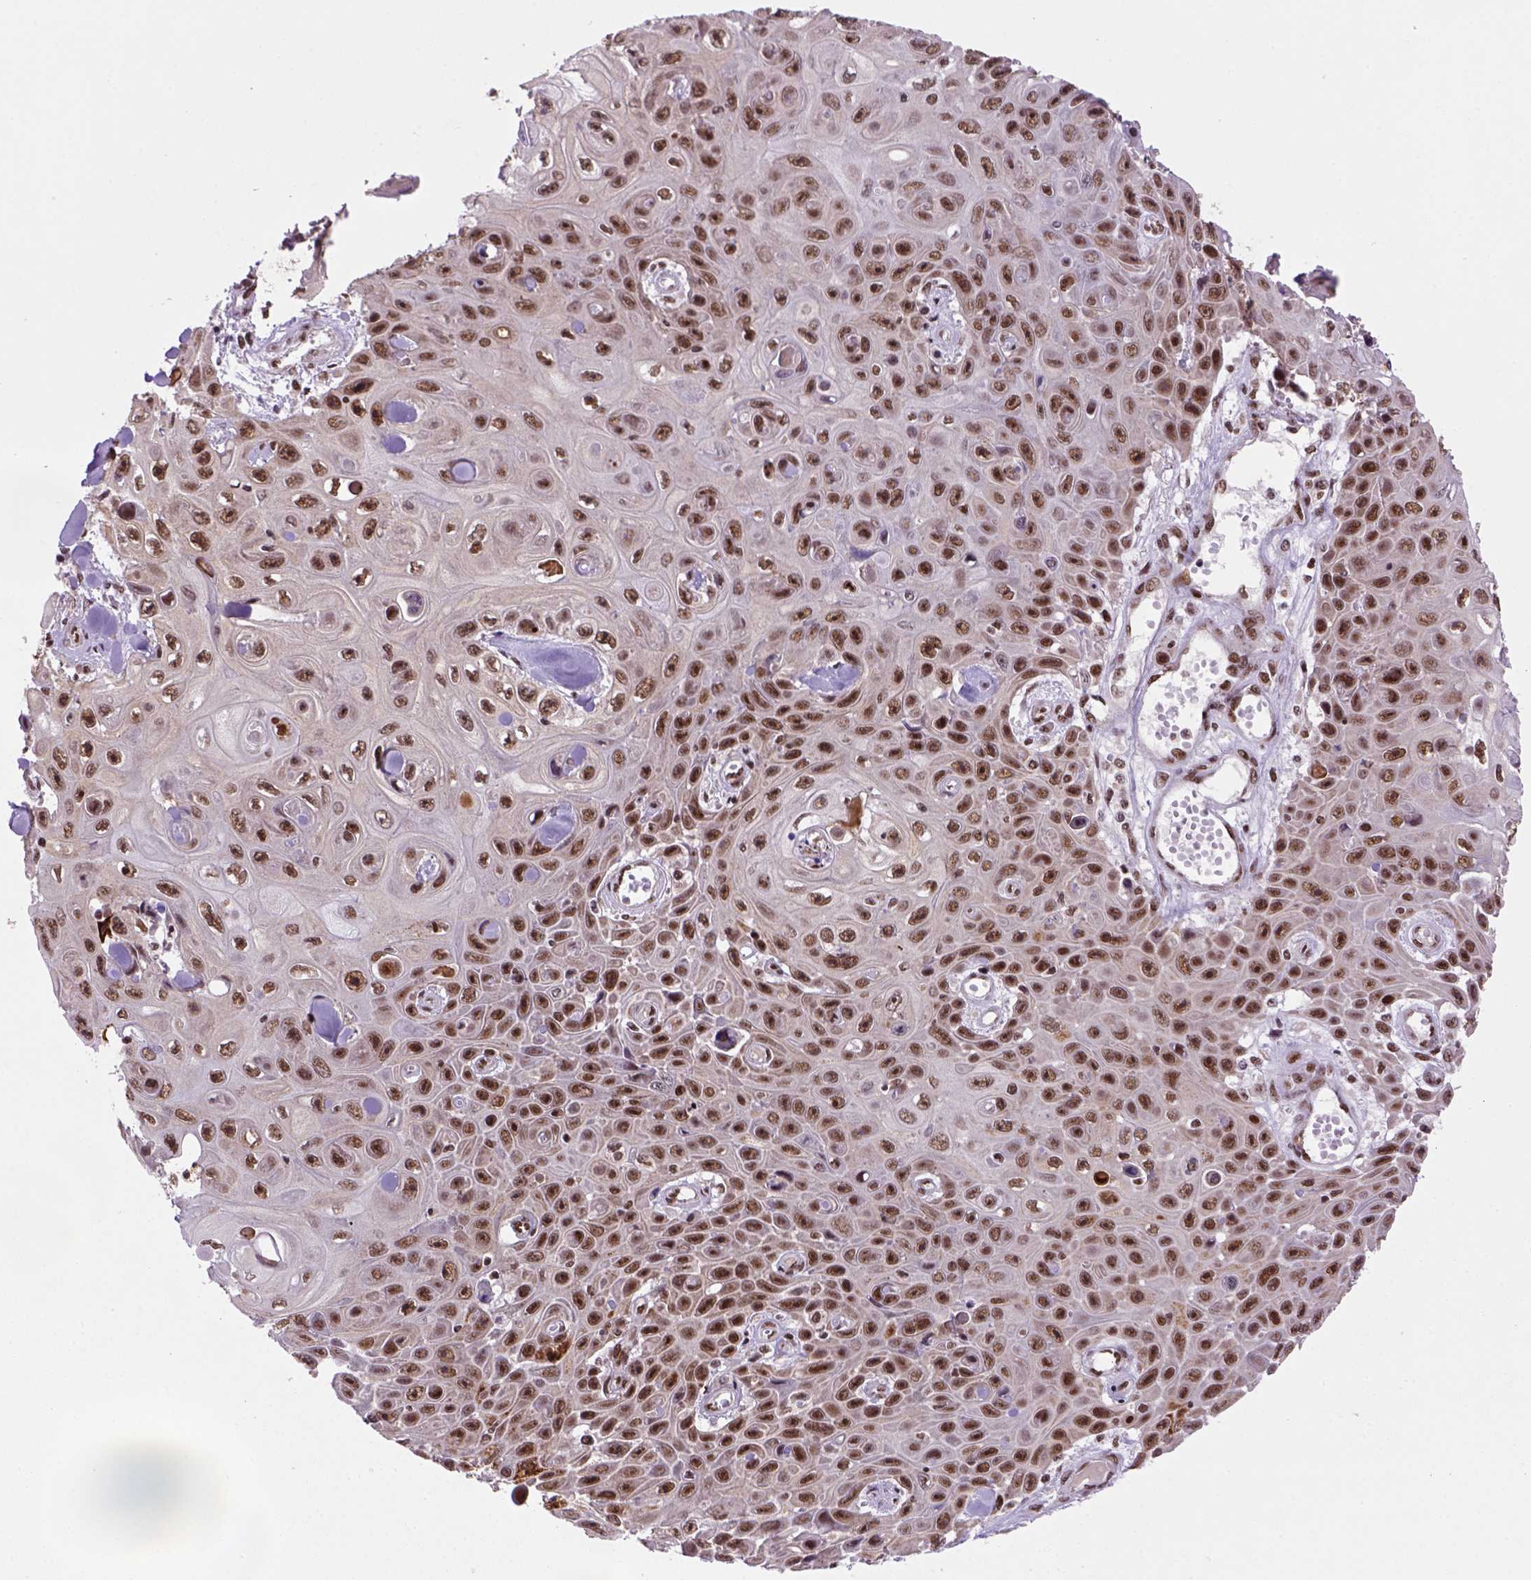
{"staining": {"intensity": "moderate", "quantity": ">75%", "location": "nuclear"}, "tissue": "skin cancer", "cell_type": "Tumor cells", "image_type": "cancer", "snomed": [{"axis": "morphology", "description": "Squamous cell carcinoma, NOS"}, {"axis": "topography", "description": "Skin"}], "caption": "Squamous cell carcinoma (skin) stained with DAB immunohistochemistry exhibits medium levels of moderate nuclear positivity in approximately >75% of tumor cells.", "gene": "NSMCE2", "patient": {"sex": "male", "age": 82}}